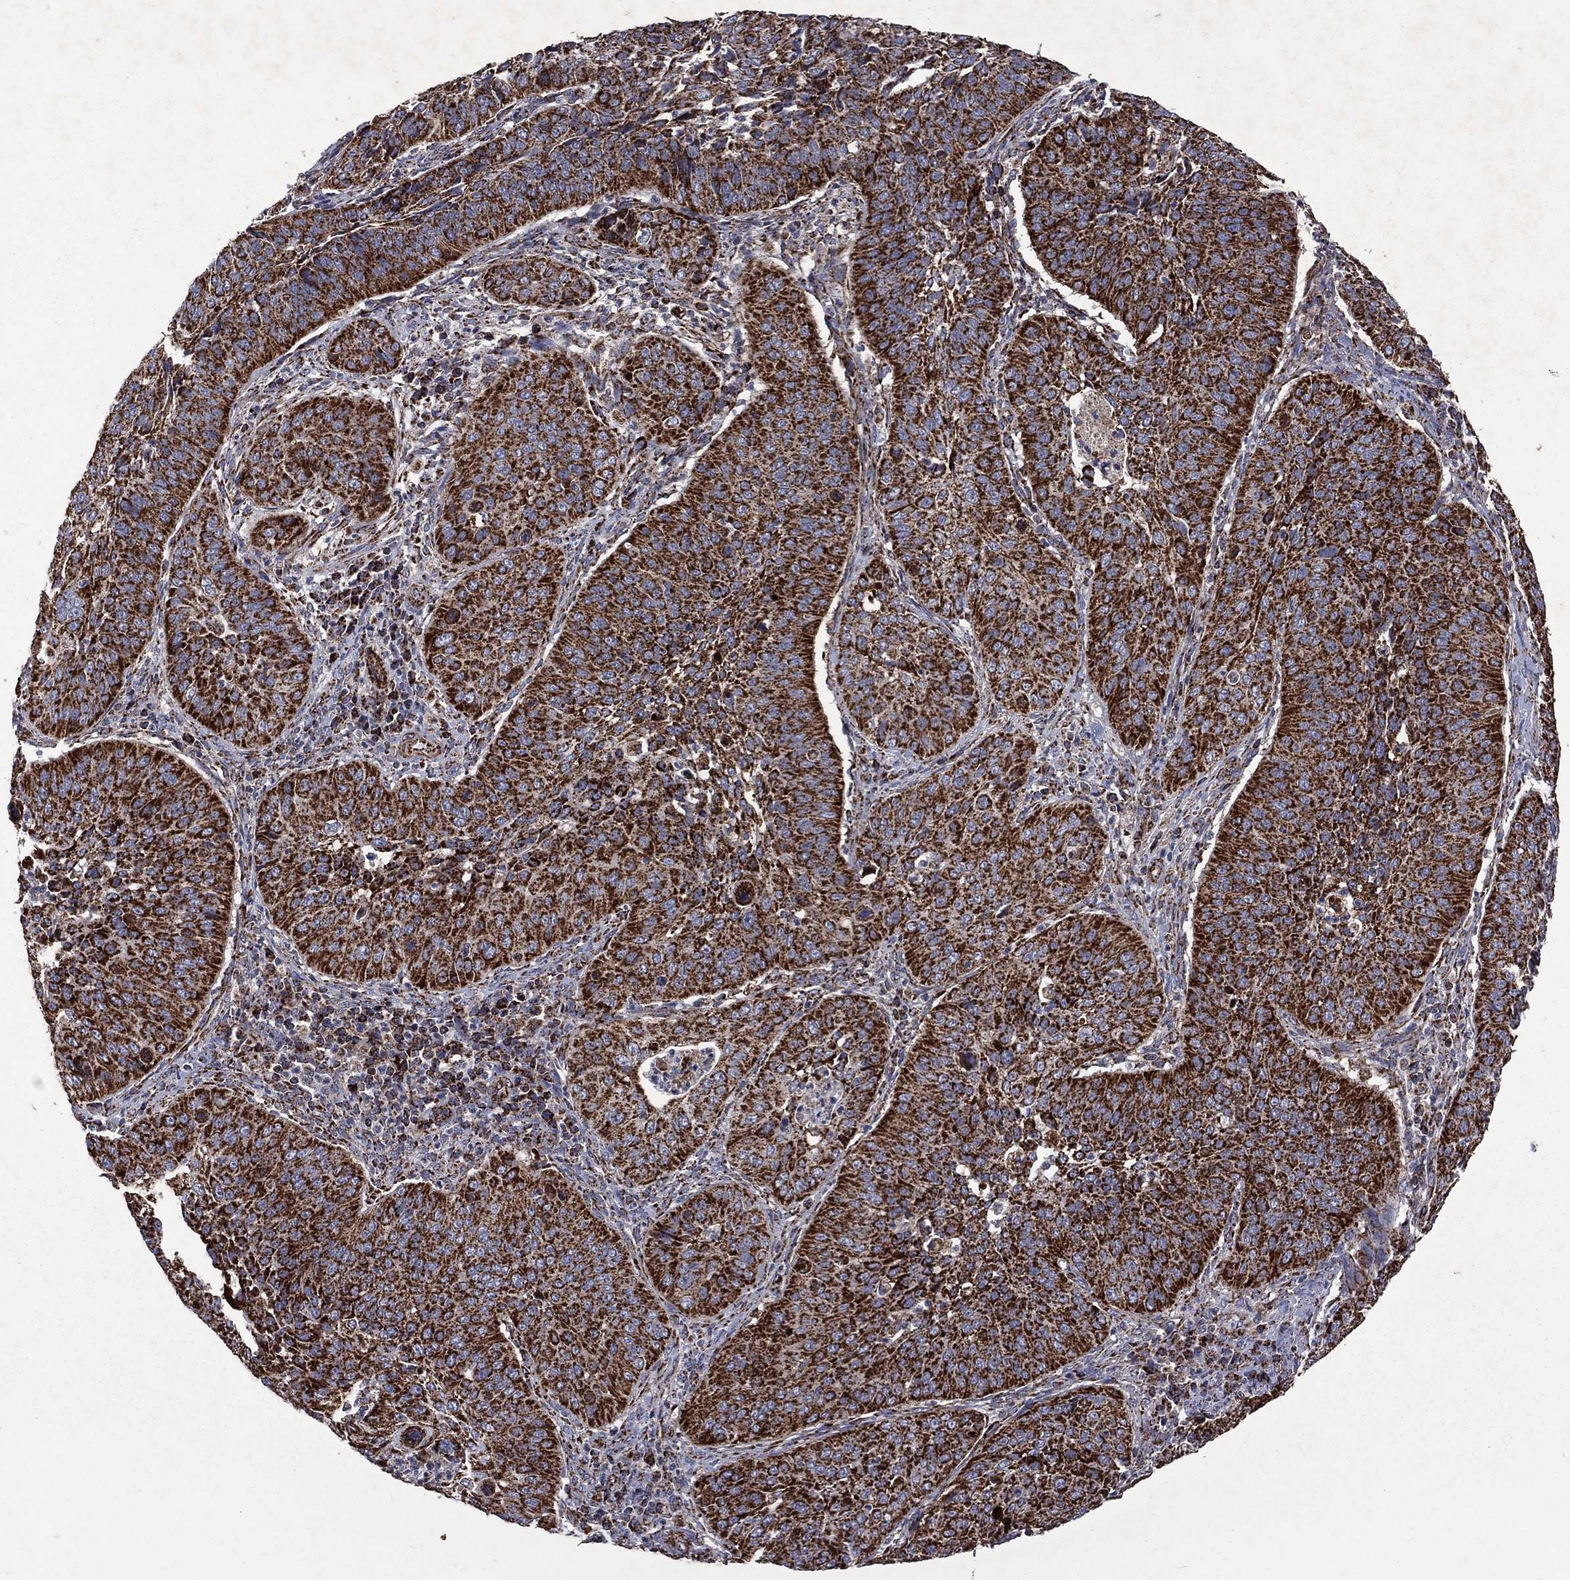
{"staining": {"intensity": "strong", "quantity": ">75%", "location": "cytoplasmic/membranous"}, "tissue": "cervical cancer", "cell_type": "Tumor cells", "image_type": "cancer", "snomed": [{"axis": "morphology", "description": "Normal tissue, NOS"}, {"axis": "morphology", "description": "Squamous cell carcinoma, NOS"}, {"axis": "topography", "description": "Cervix"}], "caption": "Immunohistochemistry of squamous cell carcinoma (cervical) reveals high levels of strong cytoplasmic/membranous staining in approximately >75% of tumor cells.", "gene": "GOT2", "patient": {"sex": "female", "age": 39}}